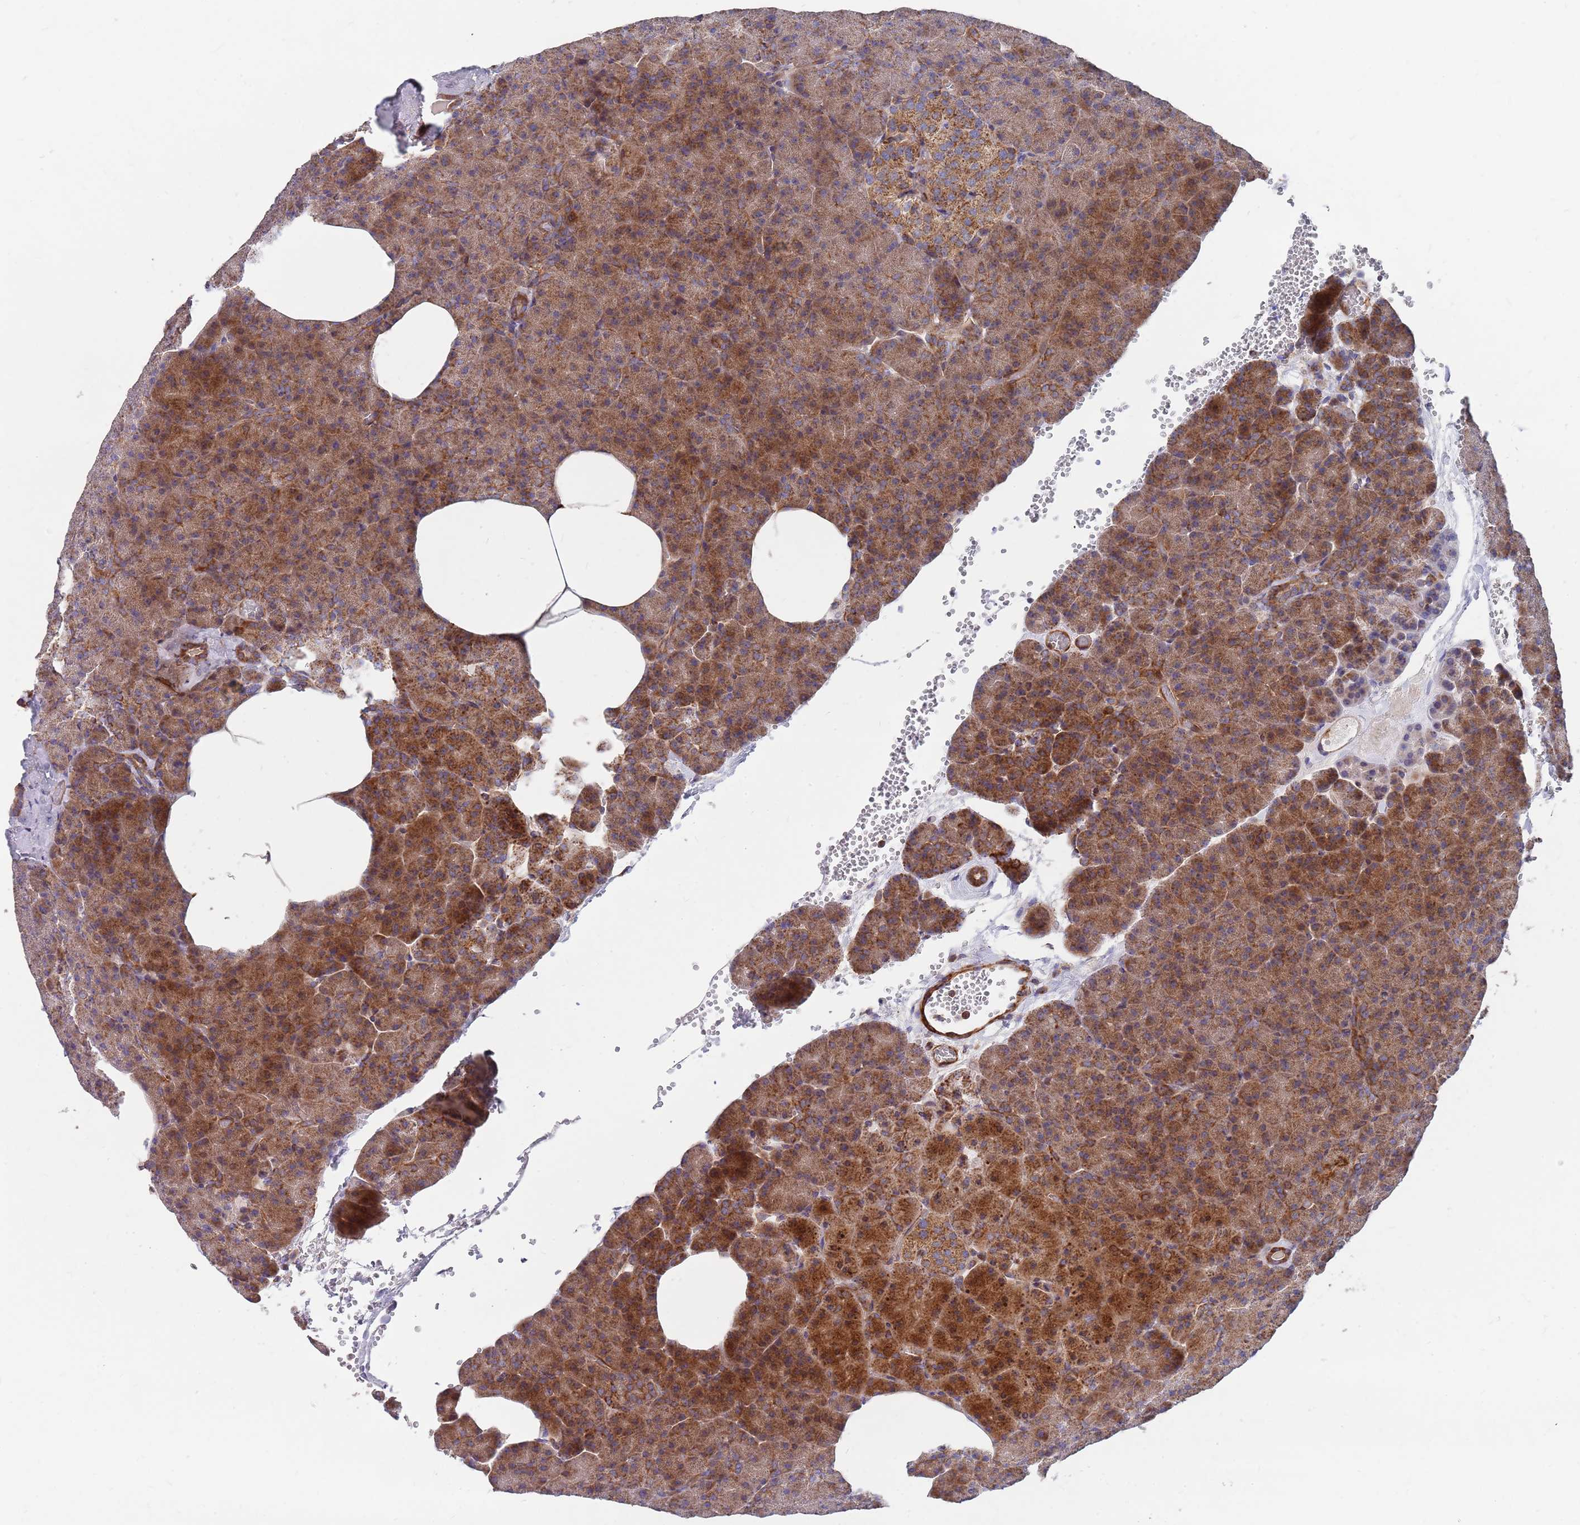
{"staining": {"intensity": "strong", "quantity": ">75%", "location": "cytoplasmic/membranous"}, "tissue": "pancreas", "cell_type": "Exocrine glandular cells", "image_type": "normal", "snomed": [{"axis": "morphology", "description": "Normal tissue, NOS"}, {"axis": "morphology", "description": "Carcinoid, malignant, NOS"}, {"axis": "topography", "description": "Pancreas"}], "caption": "Exocrine glandular cells show high levels of strong cytoplasmic/membranous positivity in about >75% of cells in normal human pancreas.", "gene": "WDFY3", "patient": {"sex": "female", "age": 35}}